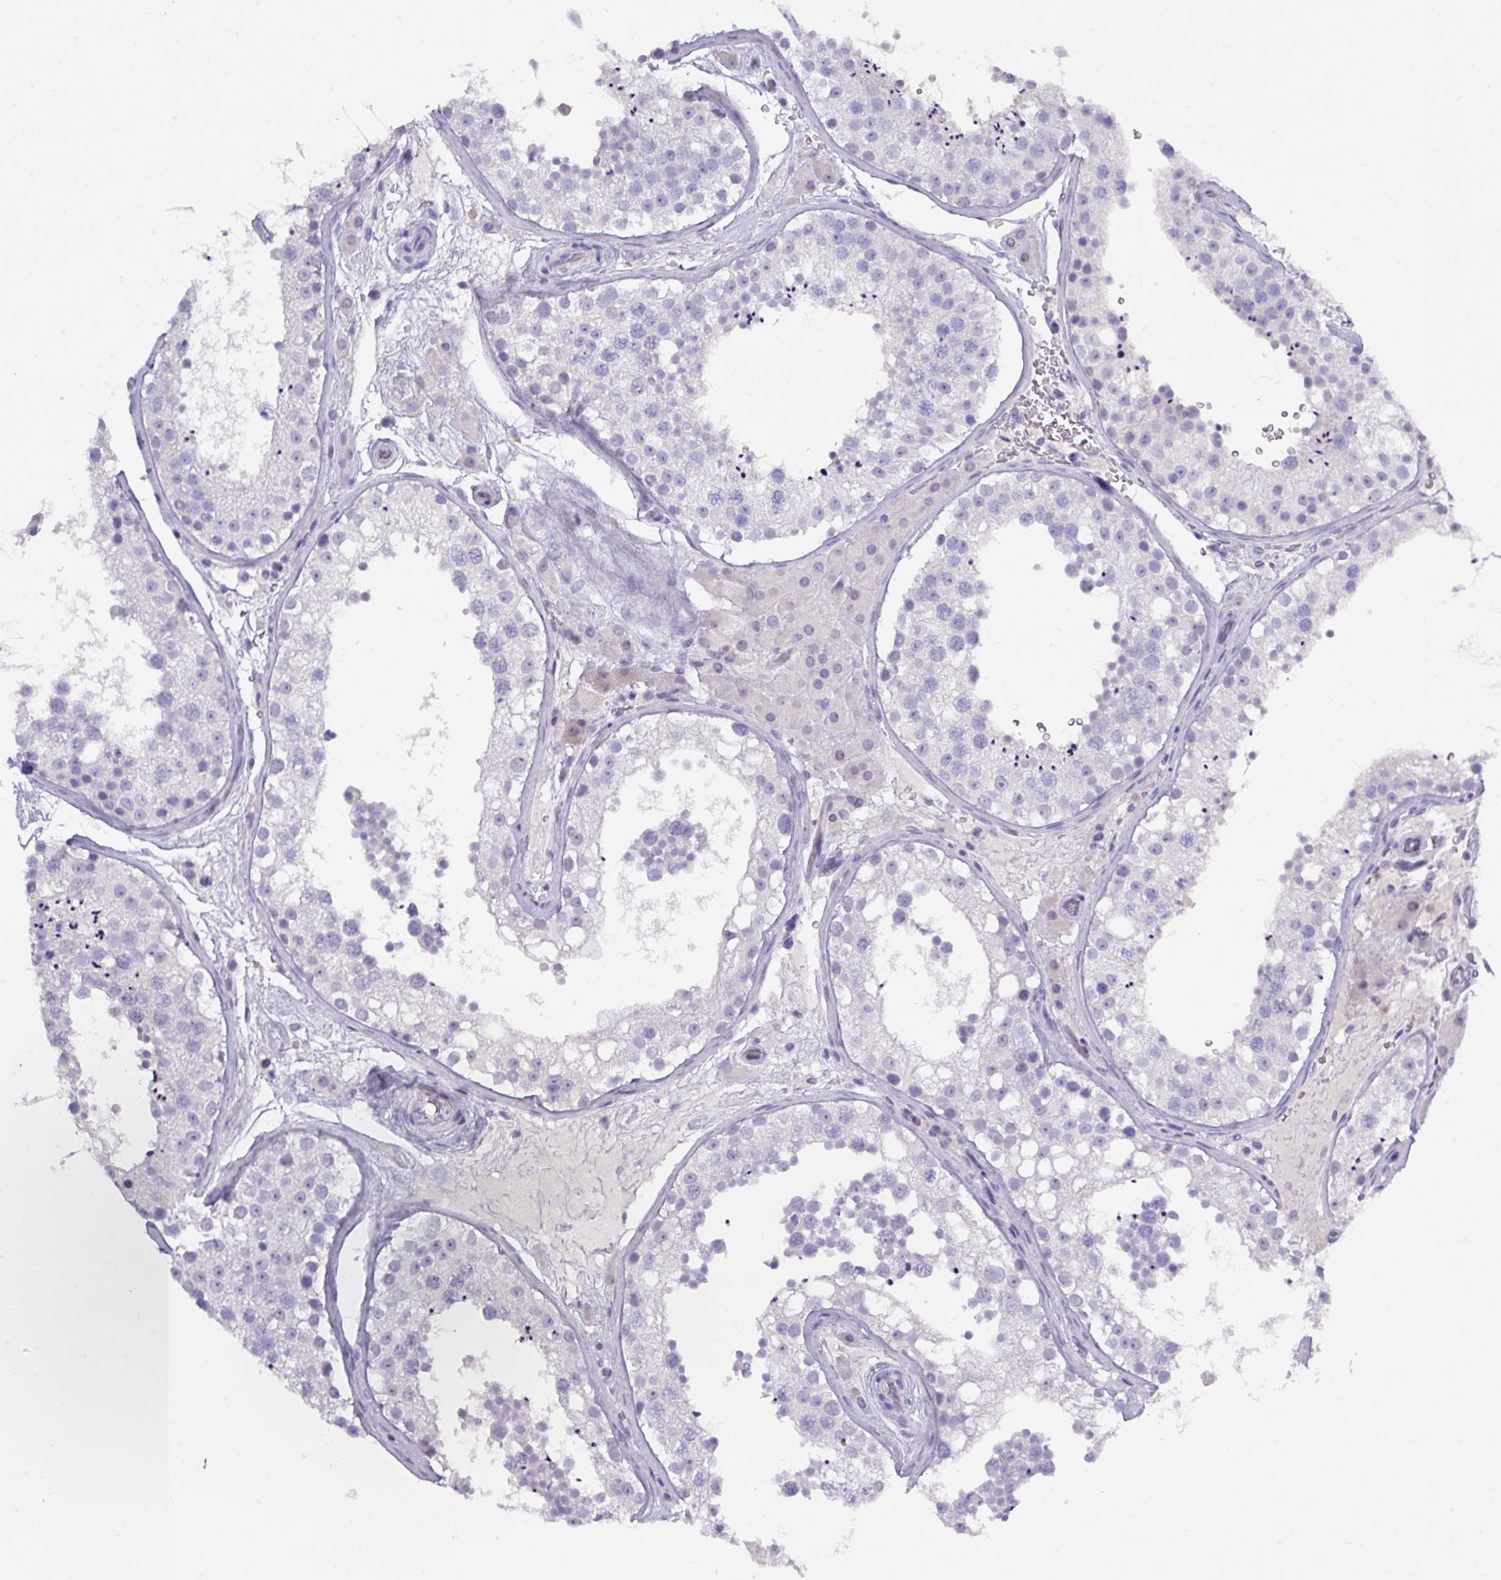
{"staining": {"intensity": "negative", "quantity": "none", "location": "none"}, "tissue": "testis", "cell_type": "Cells in seminiferous ducts", "image_type": "normal", "snomed": [{"axis": "morphology", "description": "Normal tissue, NOS"}, {"axis": "topography", "description": "Testis"}], "caption": "Immunohistochemistry micrograph of normal testis: testis stained with DAB shows no significant protein expression in cells in seminiferous ducts. (Stains: DAB IHC with hematoxylin counter stain, Microscopy: brightfield microscopy at high magnification).", "gene": "MRM2", "patient": {"sex": "male", "age": 26}}